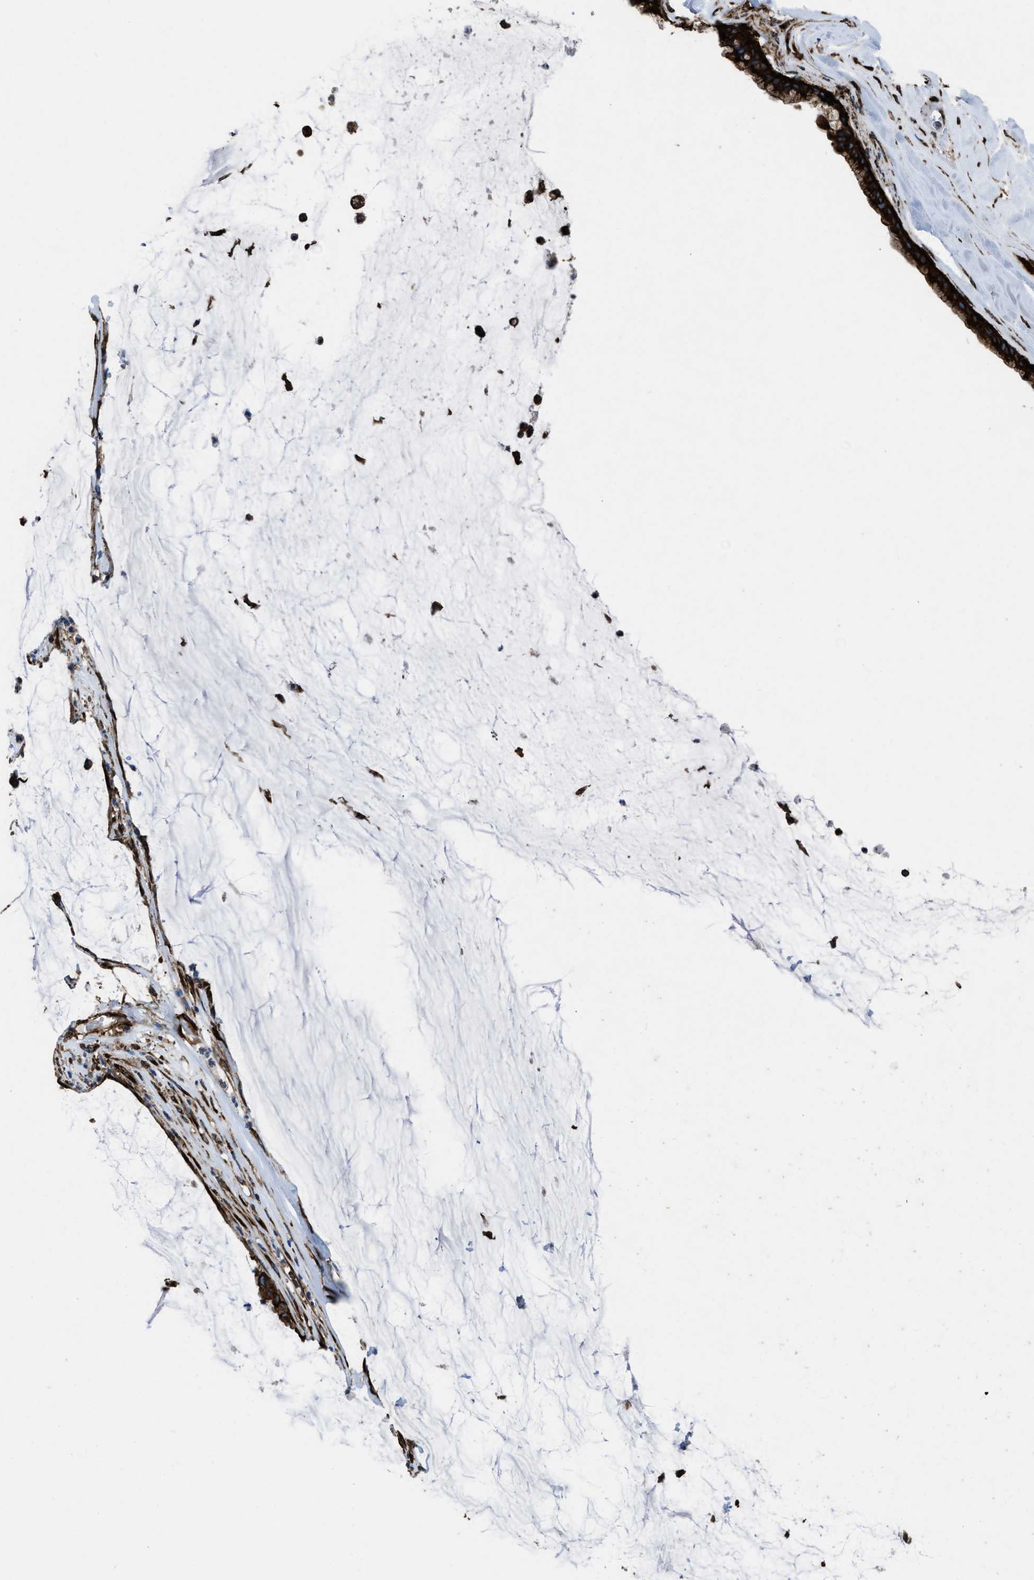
{"staining": {"intensity": "strong", "quantity": ">75%", "location": "cytoplasmic/membranous"}, "tissue": "pancreatic cancer", "cell_type": "Tumor cells", "image_type": "cancer", "snomed": [{"axis": "morphology", "description": "Adenocarcinoma, NOS"}, {"axis": "topography", "description": "Pancreas"}], "caption": "Immunohistochemistry (IHC) image of human adenocarcinoma (pancreatic) stained for a protein (brown), which demonstrates high levels of strong cytoplasmic/membranous expression in approximately >75% of tumor cells.", "gene": "CAPRIN1", "patient": {"sex": "male", "age": 41}}